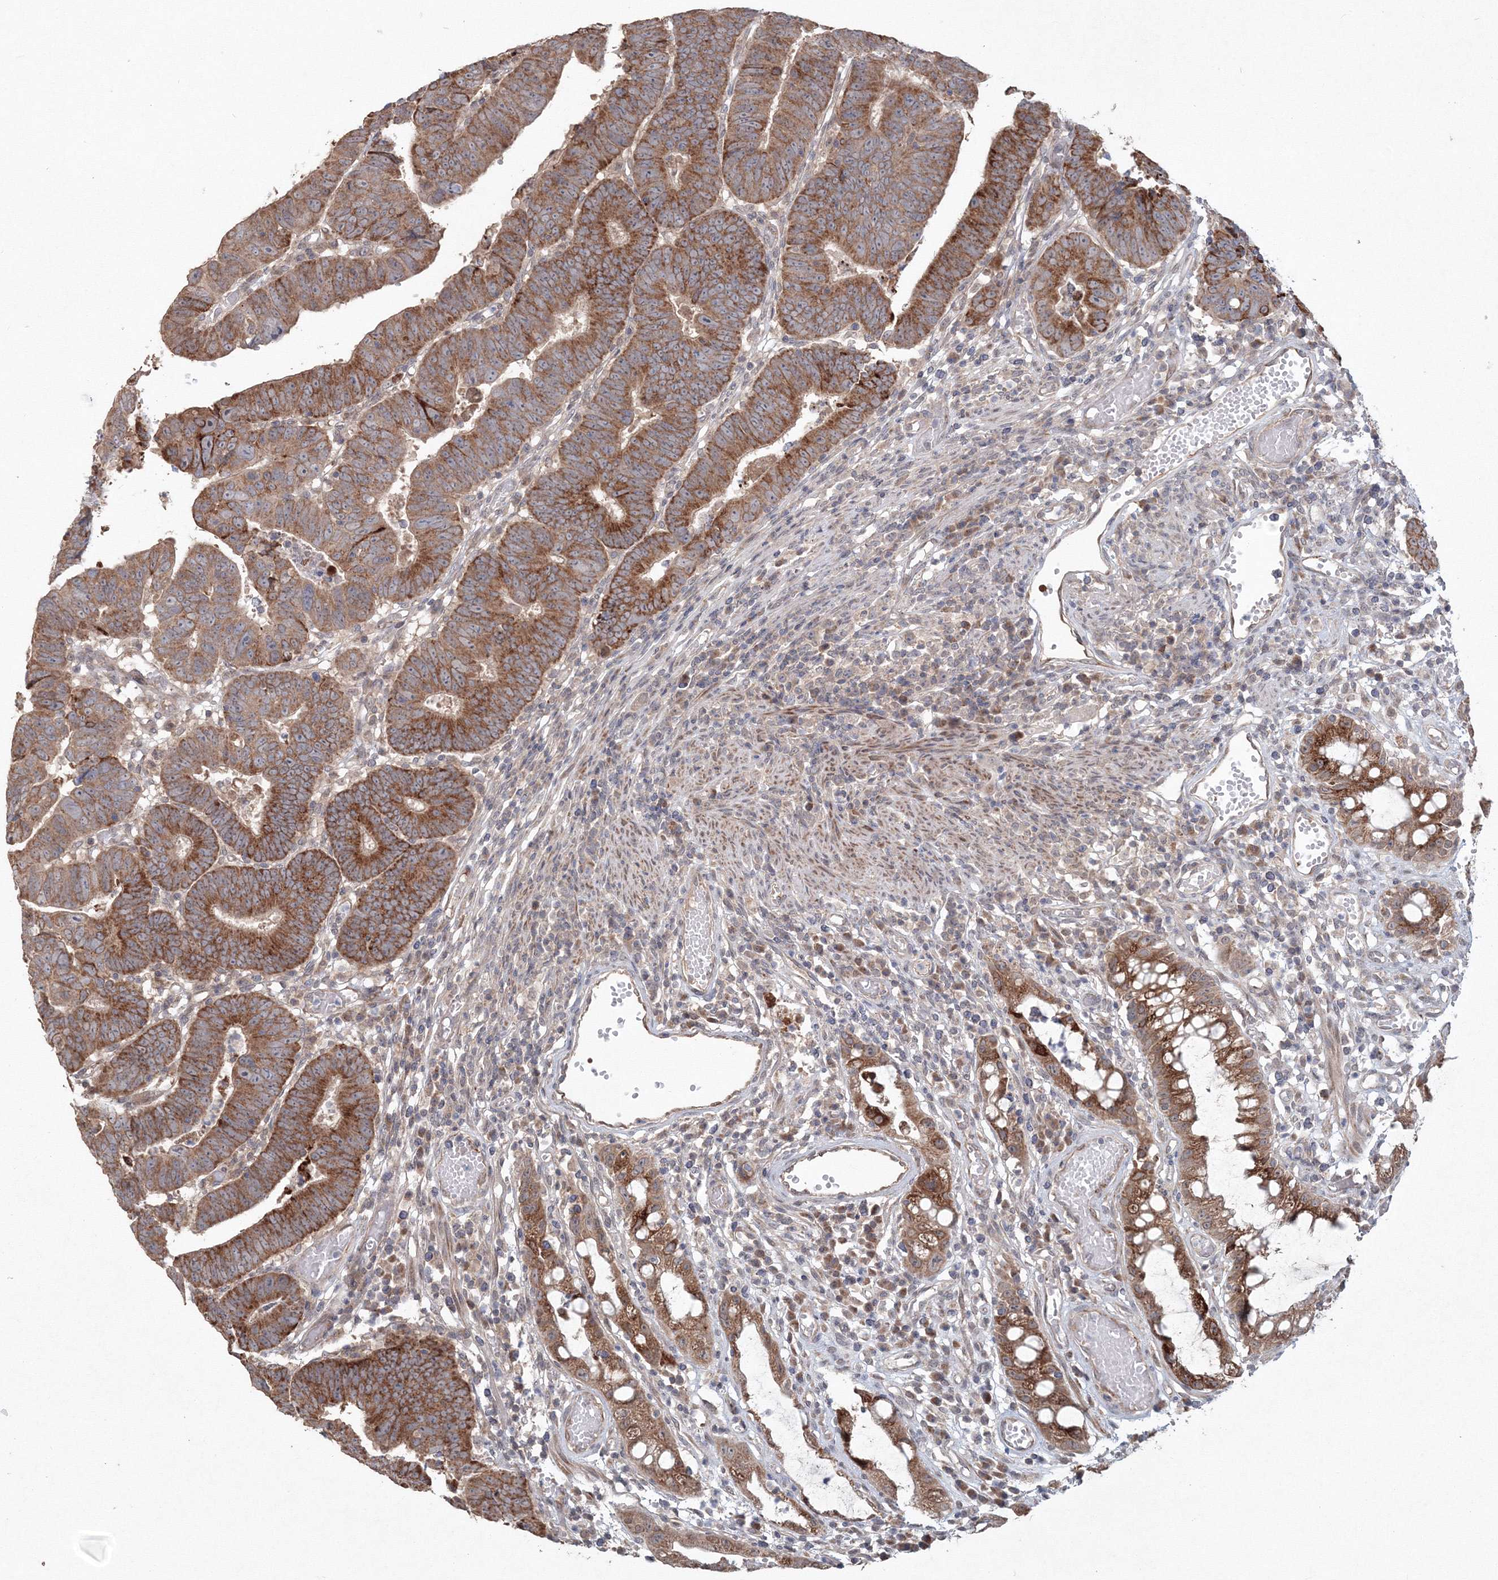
{"staining": {"intensity": "moderate", "quantity": ">75%", "location": "cytoplasmic/membranous"}, "tissue": "colorectal cancer", "cell_type": "Tumor cells", "image_type": "cancer", "snomed": [{"axis": "morphology", "description": "Adenocarcinoma, NOS"}, {"axis": "topography", "description": "Rectum"}], "caption": "Immunohistochemical staining of colorectal adenocarcinoma reveals moderate cytoplasmic/membranous protein positivity in about >75% of tumor cells. (IHC, brightfield microscopy, high magnification).", "gene": "ANAPC16", "patient": {"sex": "female", "age": 65}}